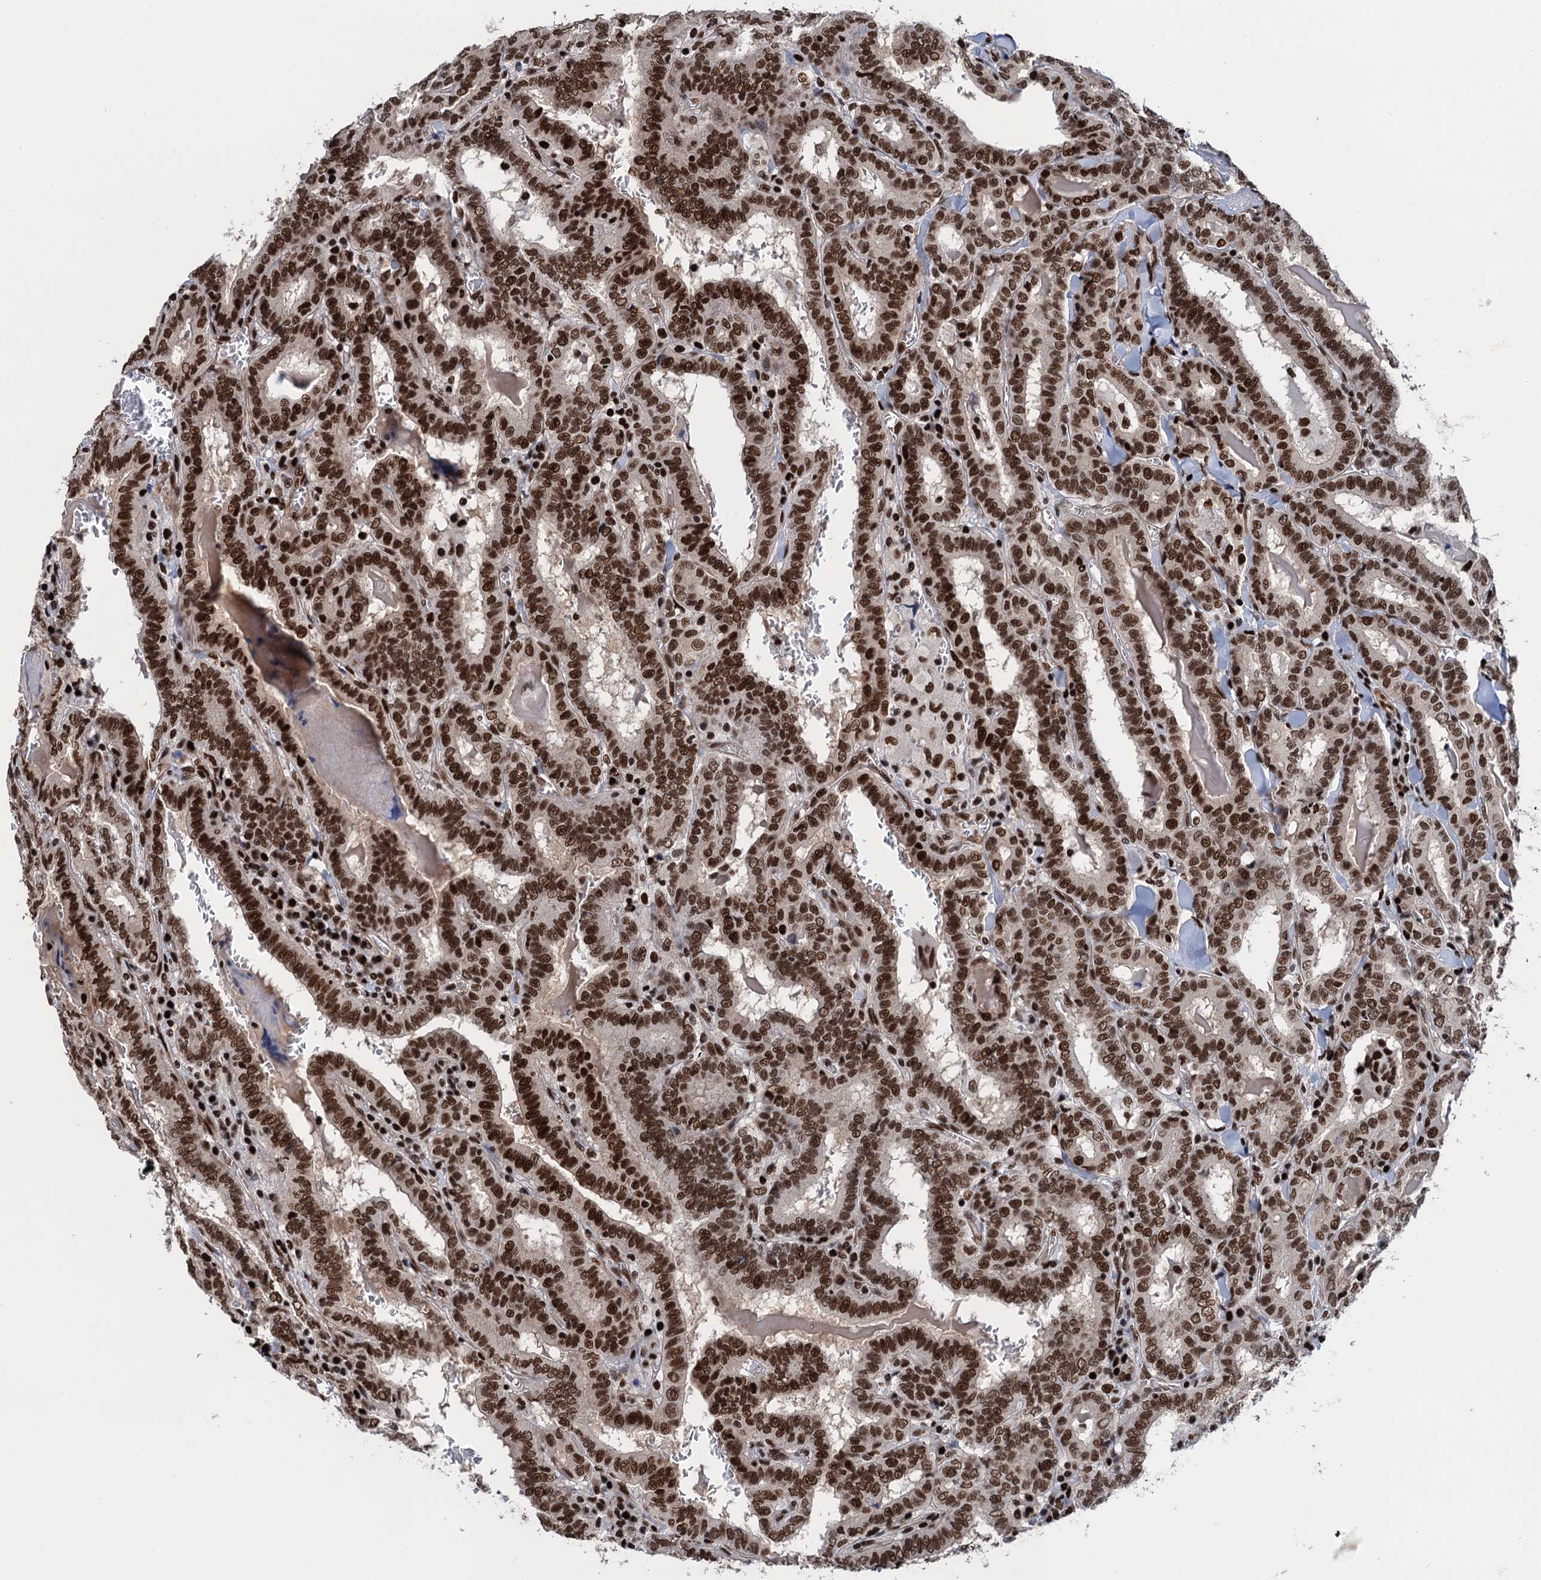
{"staining": {"intensity": "strong", "quantity": ">75%", "location": "nuclear"}, "tissue": "thyroid cancer", "cell_type": "Tumor cells", "image_type": "cancer", "snomed": [{"axis": "morphology", "description": "Papillary adenocarcinoma, NOS"}, {"axis": "topography", "description": "Thyroid gland"}], "caption": "The photomicrograph reveals staining of thyroid cancer, revealing strong nuclear protein staining (brown color) within tumor cells.", "gene": "PPP4R1", "patient": {"sex": "female", "age": 72}}